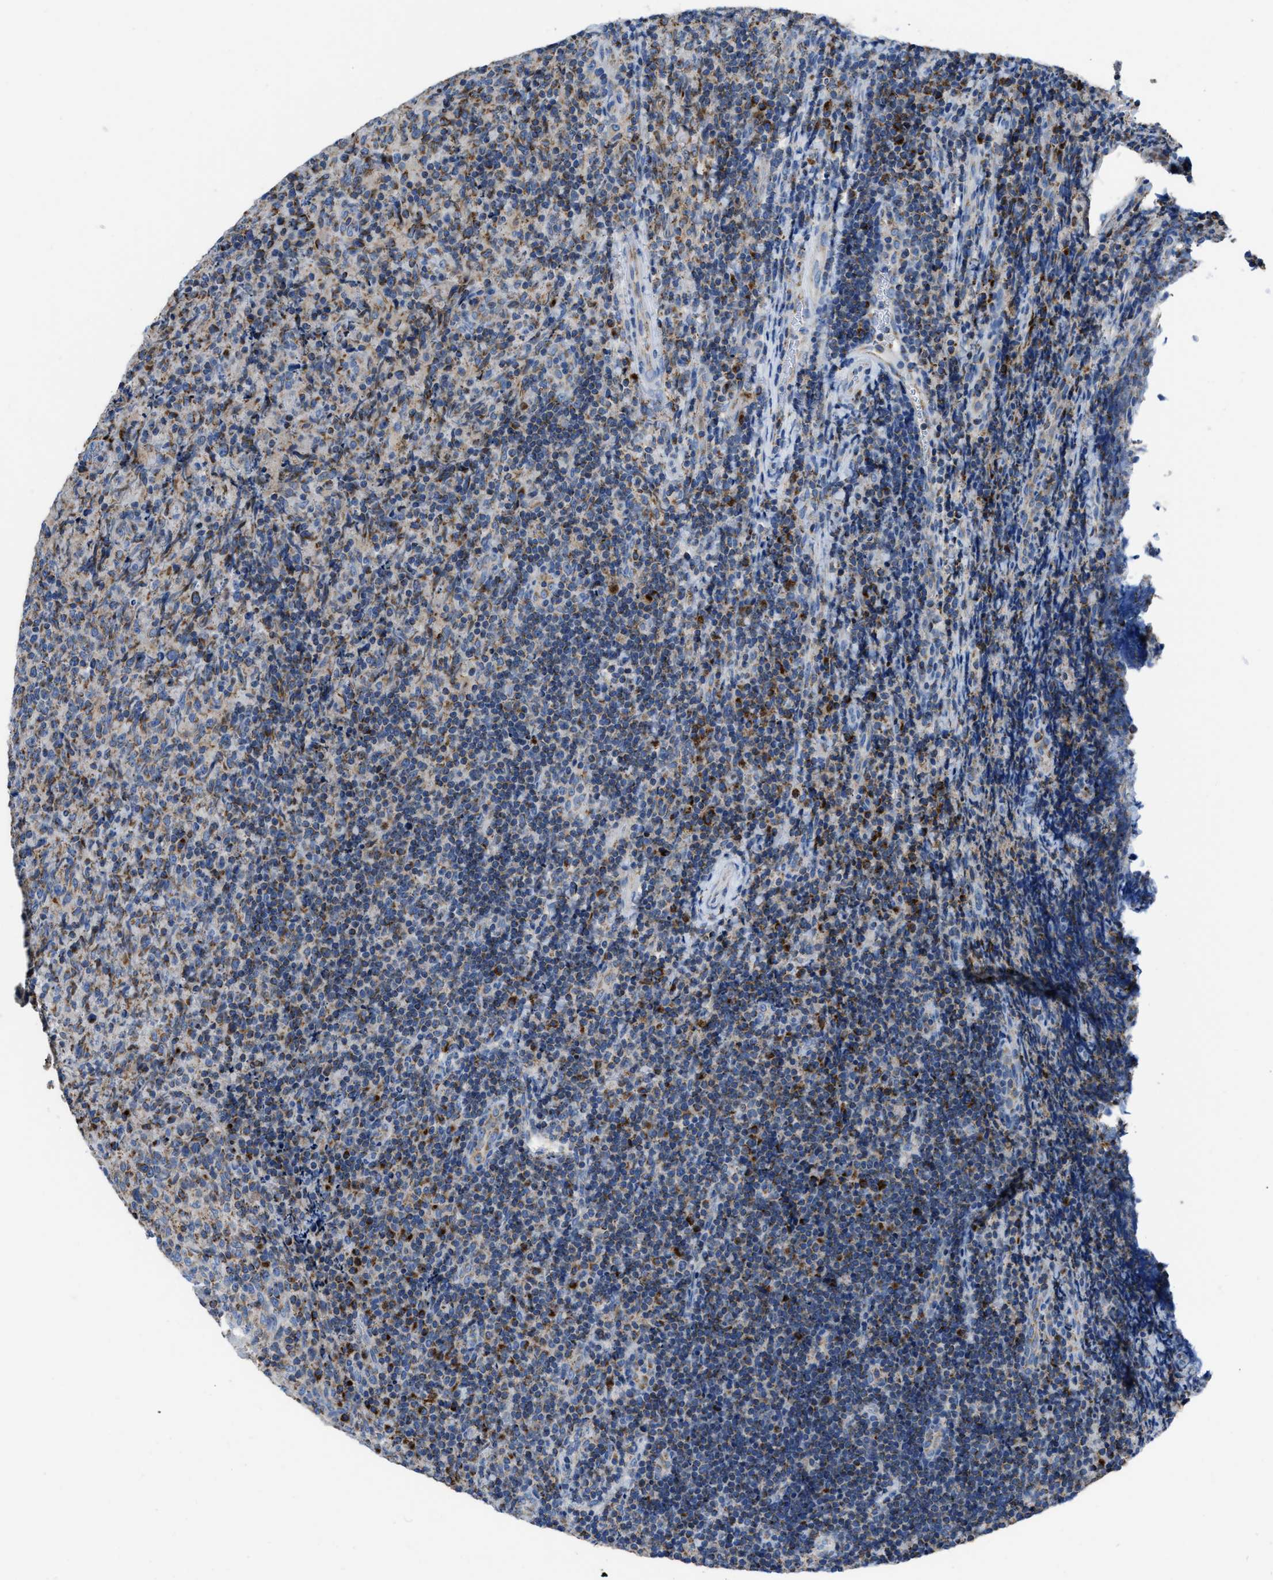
{"staining": {"intensity": "moderate", "quantity": "<25%", "location": "cytoplasmic/membranous"}, "tissue": "lymphoma", "cell_type": "Tumor cells", "image_type": "cancer", "snomed": [{"axis": "morphology", "description": "Malignant lymphoma, non-Hodgkin's type, High grade"}, {"axis": "topography", "description": "Tonsil"}], "caption": "Protein expression analysis of lymphoma demonstrates moderate cytoplasmic/membranous positivity in approximately <25% of tumor cells.", "gene": "ETFB", "patient": {"sex": "female", "age": 36}}